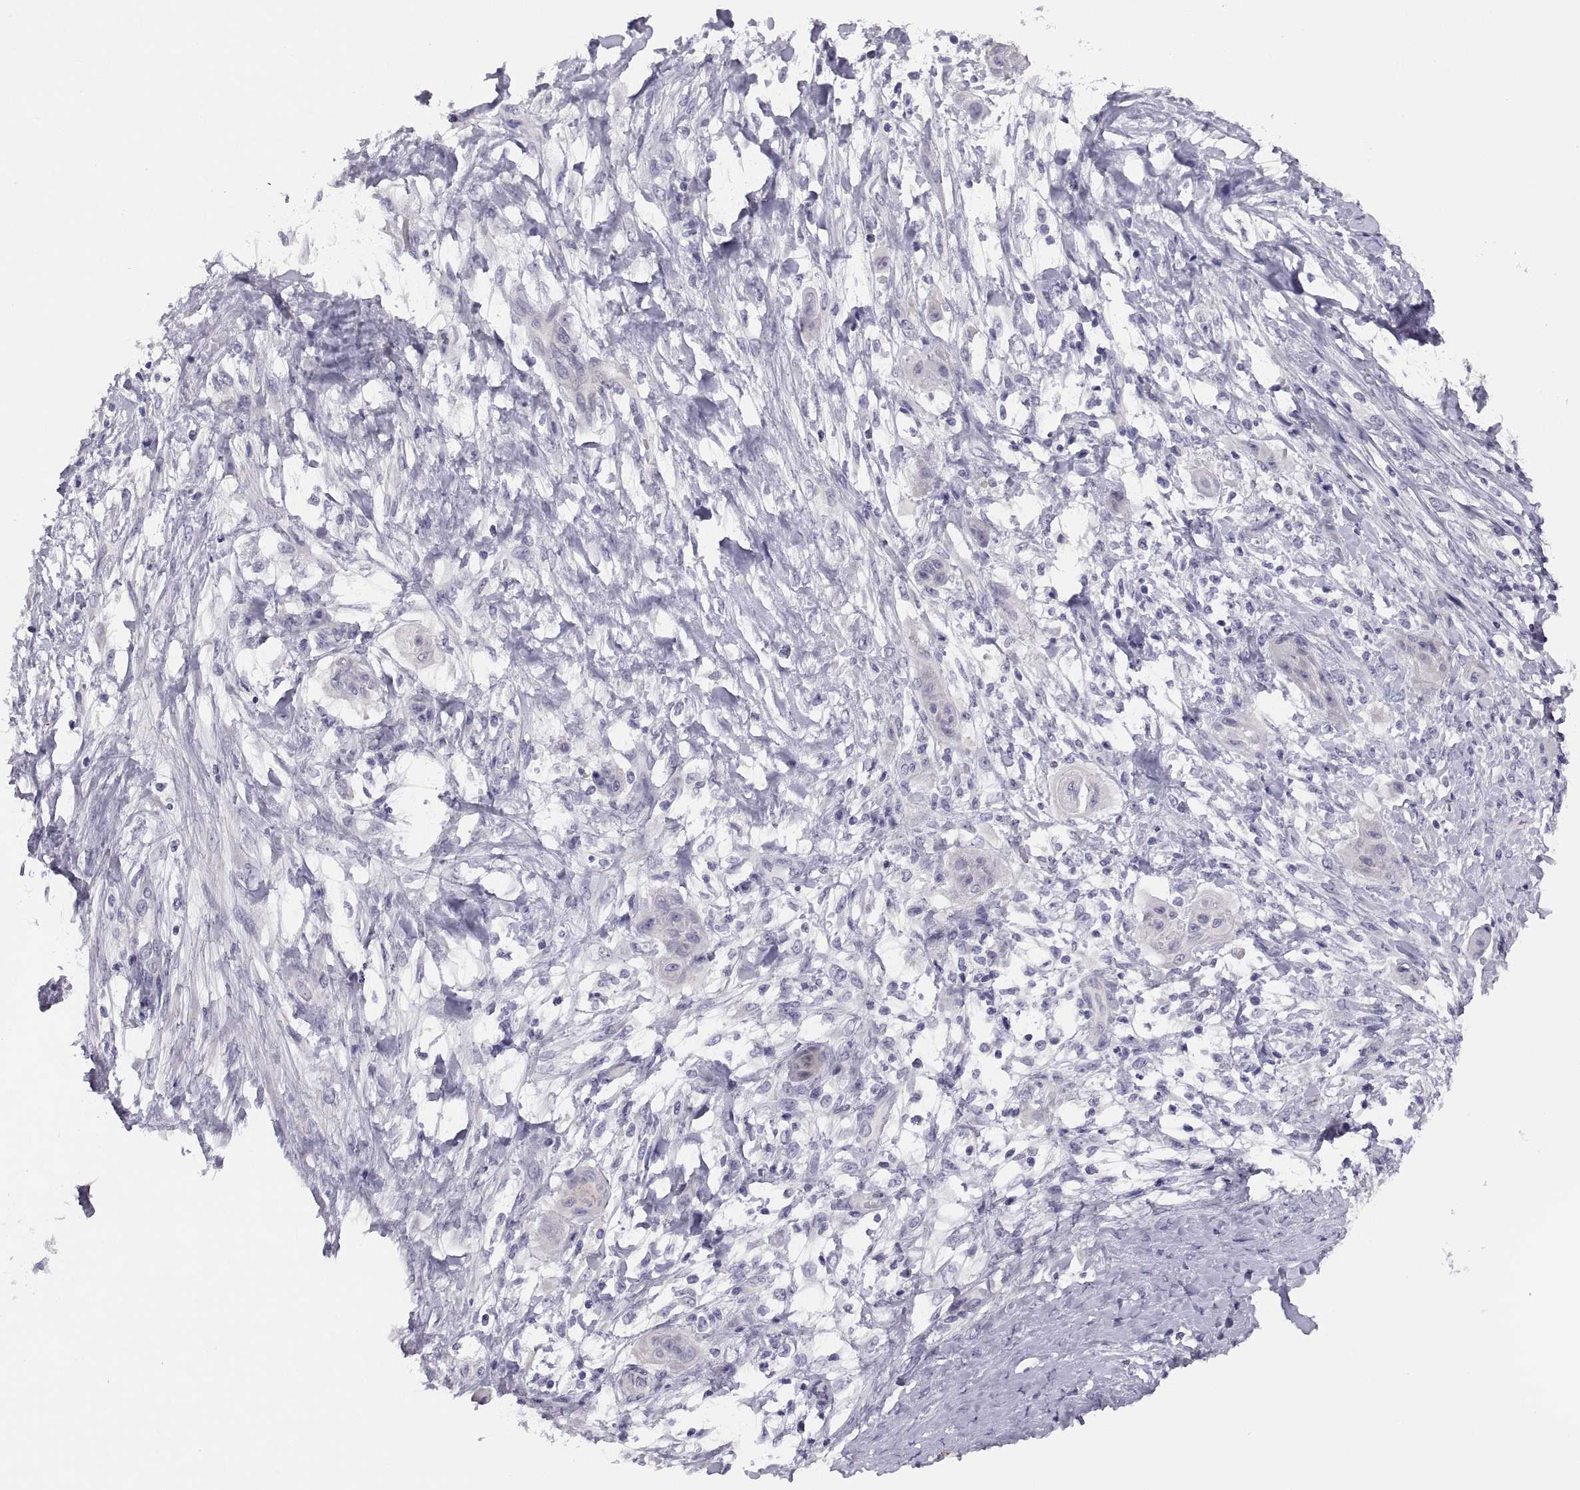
{"staining": {"intensity": "negative", "quantity": "none", "location": "none"}, "tissue": "skin cancer", "cell_type": "Tumor cells", "image_type": "cancer", "snomed": [{"axis": "morphology", "description": "Squamous cell carcinoma, NOS"}, {"axis": "topography", "description": "Skin"}], "caption": "Tumor cells are negative for protein expression in human skin cancer (squamous cell carcinoma). The staining was performed using DAB to visualize the protein expression in brown, while the nuclei were stained in blue with hematoxylin (Magnification: 20x).", "gene": "STRC", "patient": {"sex": "male", "age": 62}}